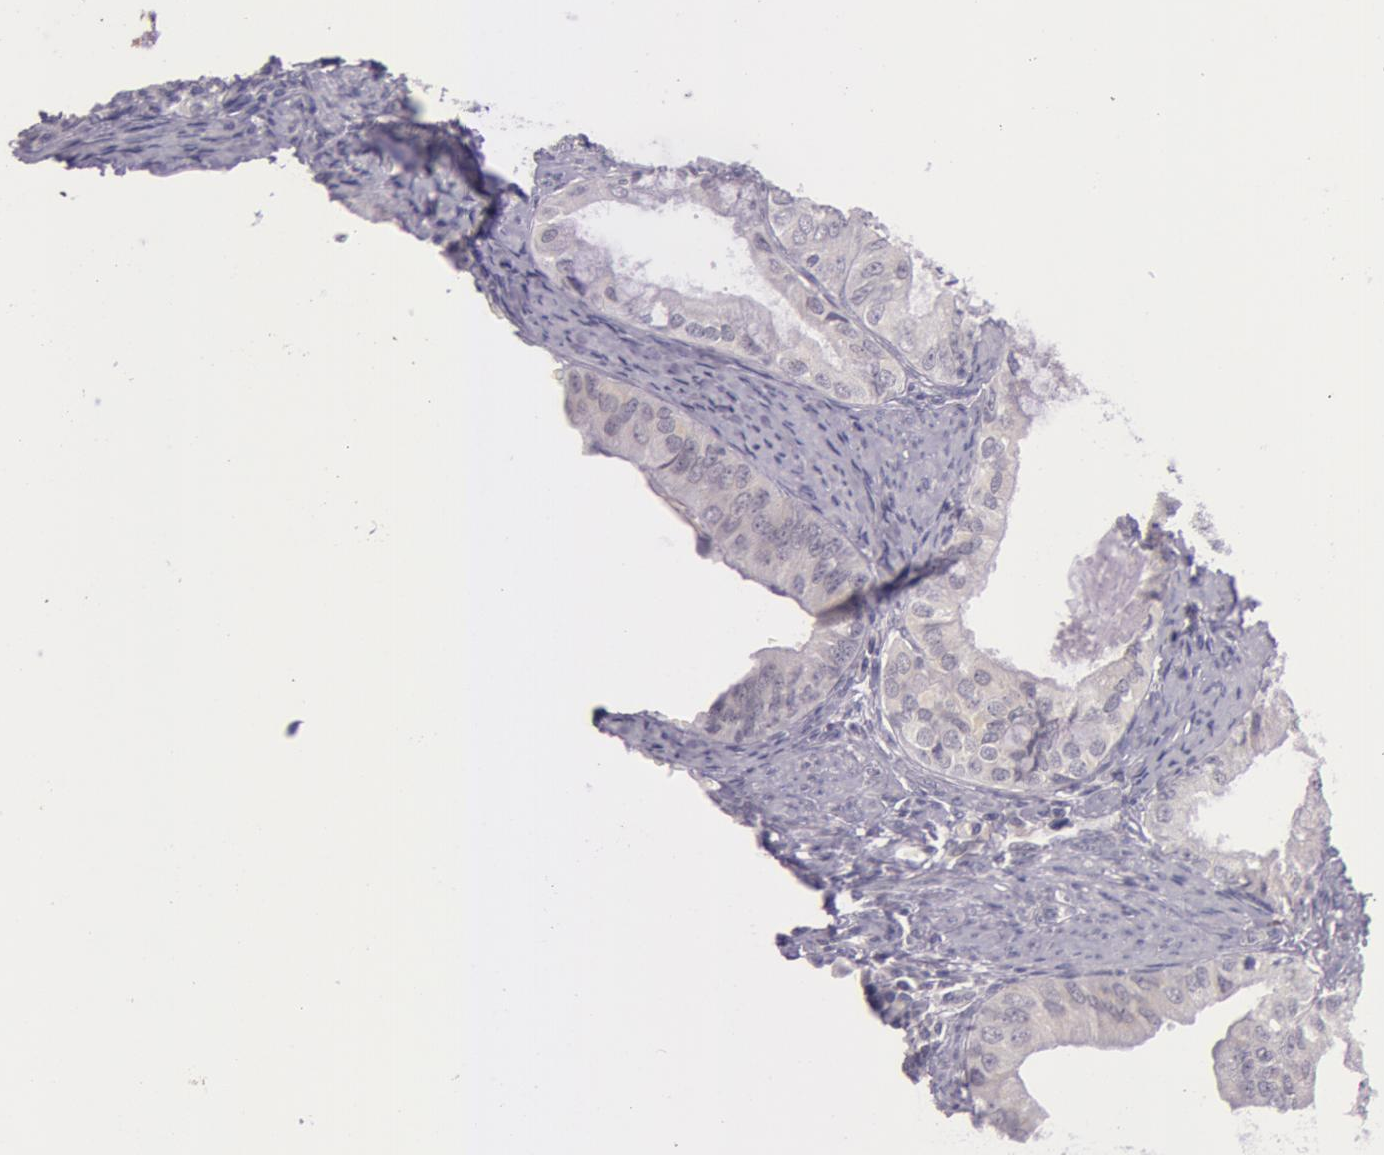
{"staining": {"intensity": "negative", "quantity": "none", "location": "none"}, "tissue": "endometrial cancer", "cell_type": "Tumor cells", "image_type": "cancer", "snomed": [{"axis": "morphology", "description": "Adenocarcinoma, NOS"}, {"axis": "topography", "description": "Endometrium"}], "caption": "Immunohistochemistry (IHC) photomicrograph of neoplastic tissue: human endometrial cancer stained with DAB (3,3'-diaminobenzidine) demonstrates no significant protein positivity in tumor cells.", "gene": "RBMY1F", "patient": {"sex": "female", "age": 76}}